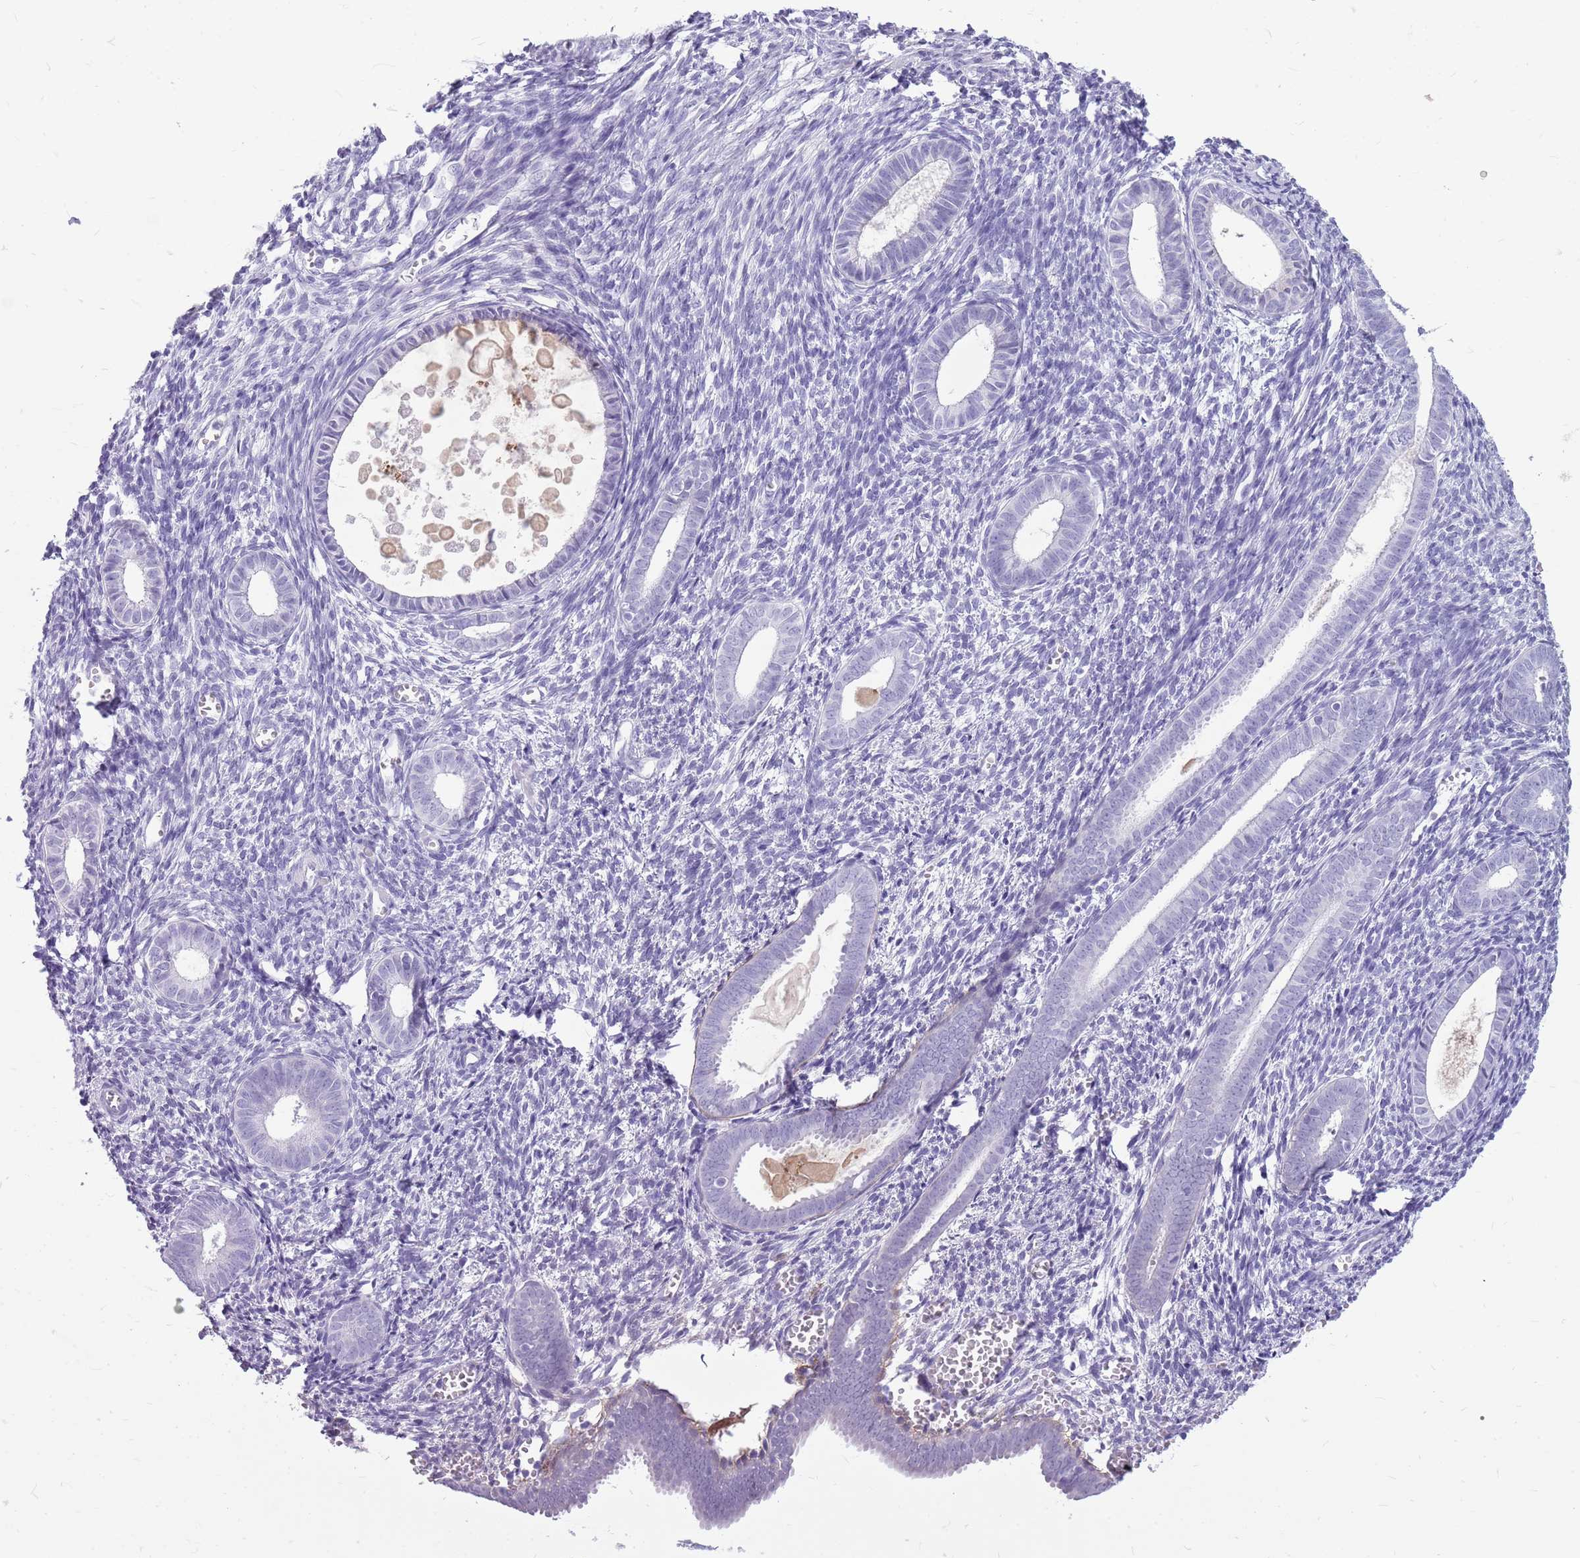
{"staining": {"intensity": "negative", "quantity": "none", "location": "none"}, "tissue": "endometrial cancer", "cell_type": "Tumor cells", "image_type": "cancer", "snomed": [{"axis": "morphology", "description": "Adenocarcinoma, NOS"}, {"axis": "topography", "description": "Endometrium"}], "caption": "A micrograph of endometrial cancer stained for a protein displays no brown staining in tumor cells.", "gene": "ZNF425", "patient": {"sex": "female", "age": 75}}